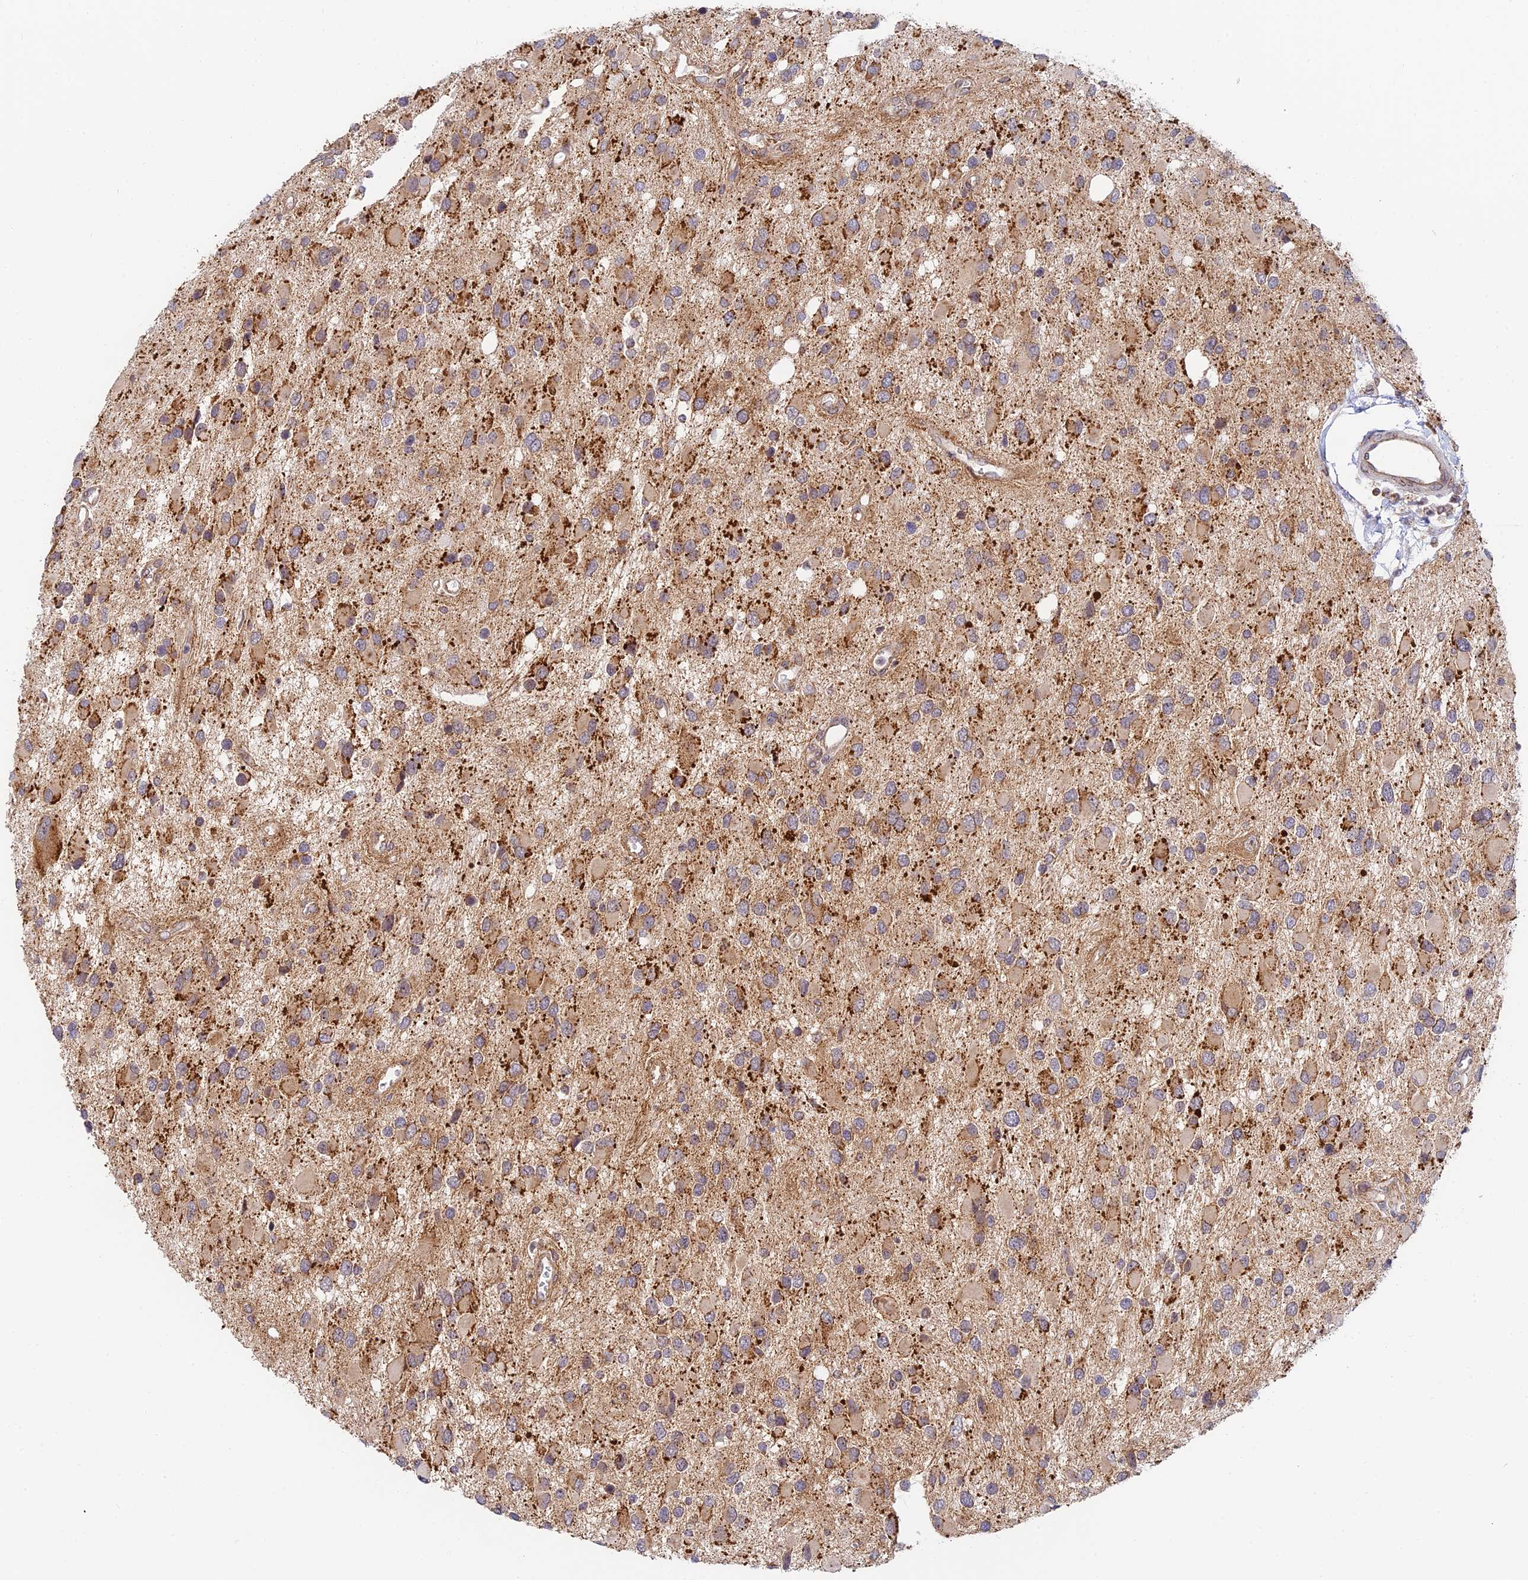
{"staining": {"intensity": "moderate", "quantity": ">75%", "location": "cytoplasmic/membranous"}, "tissue": "glioma", "cell_type": "Tumor cells", "image_type": "cancer", "snomed": [{"axis": "morphology", "description": "Glioma, malignant, High grade"}, {"axis": "topography", "description": "Brain"}], "caption": "Human glioma stained for a protein (brown) reveals moderate cytoplasmic/membranous positive staining in about >75% of tumor cells.", "gene": "HOOK2", "patient": {"sex": "male", "age": 53}}